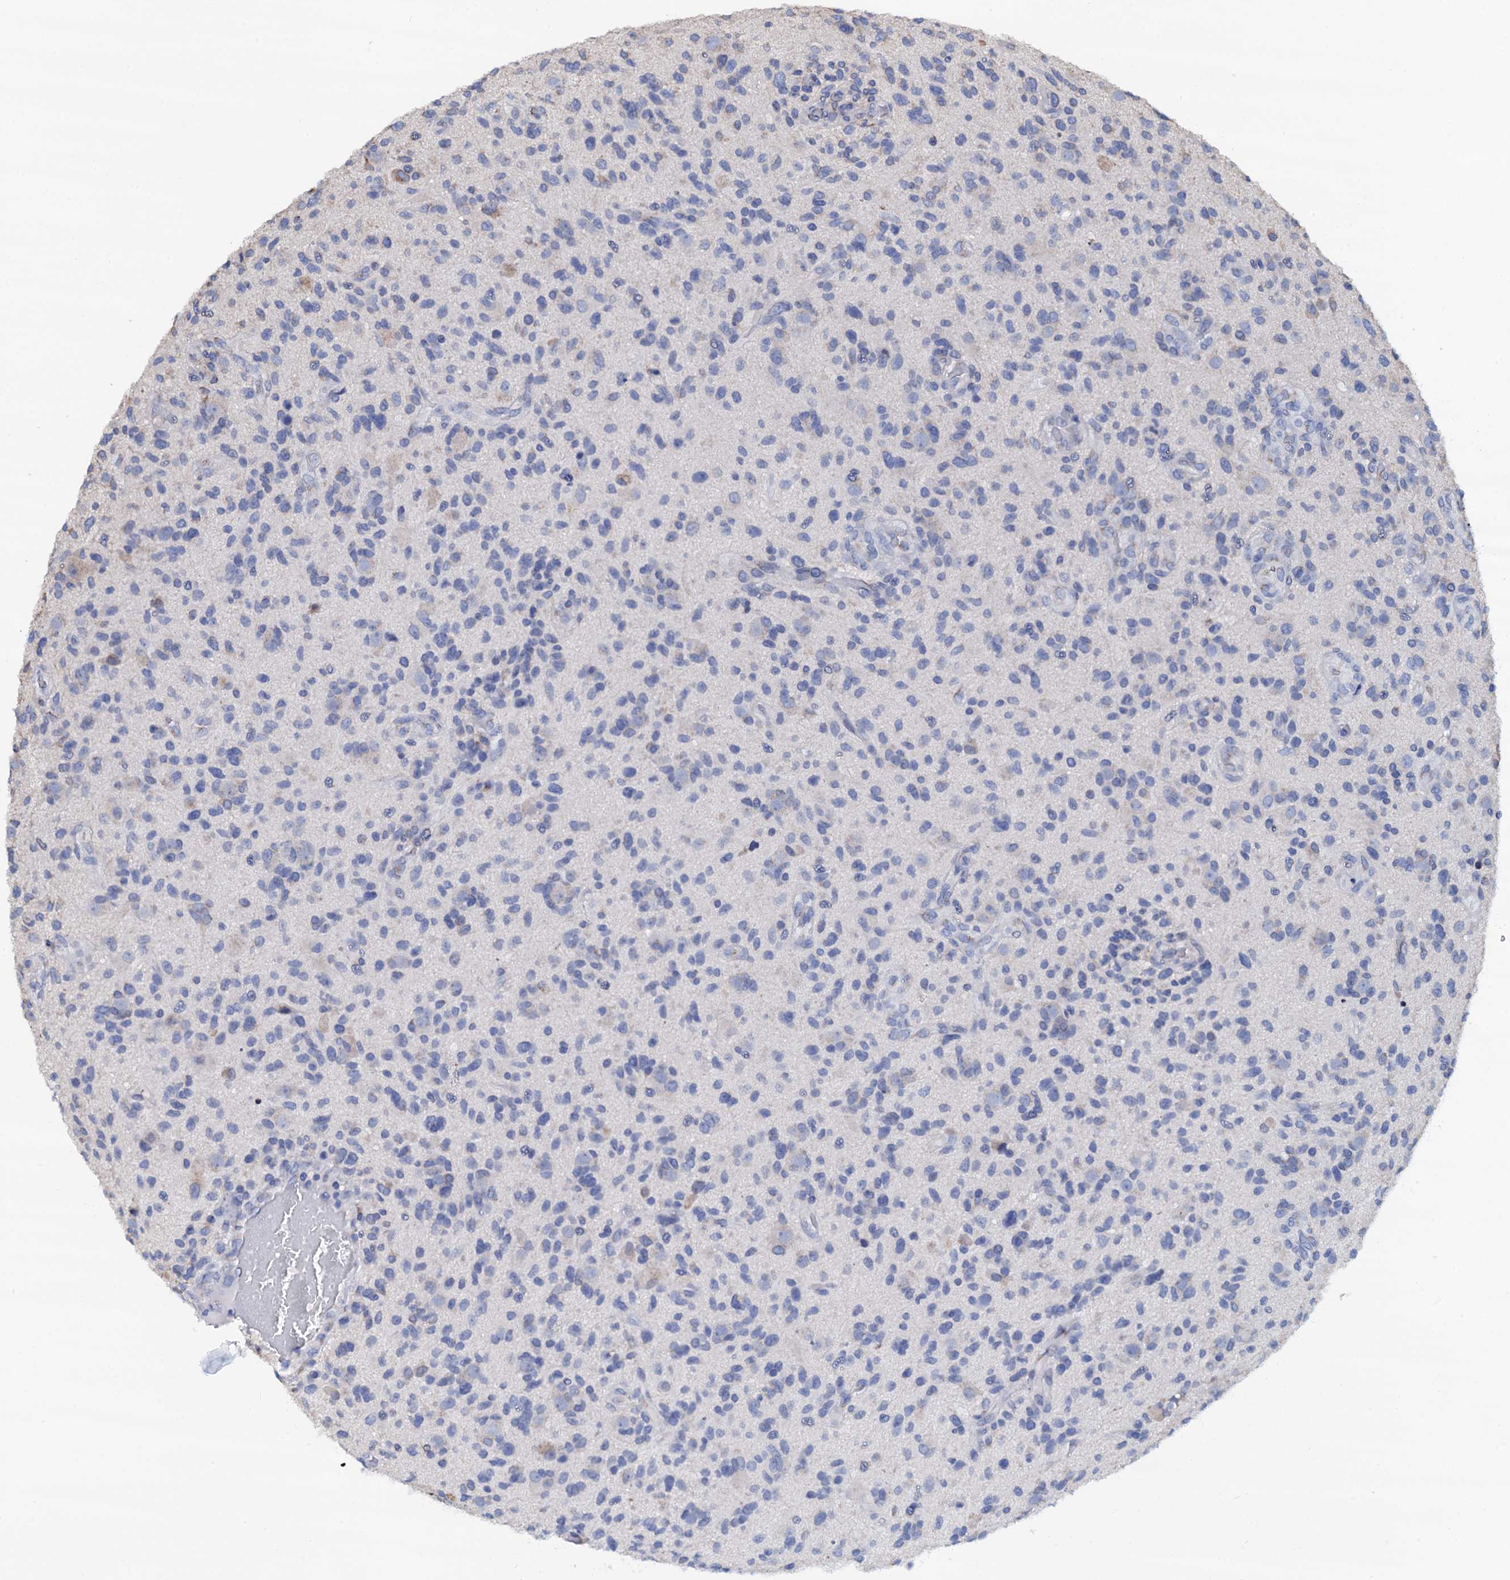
{"staining": {"intensity": "negative", "quantity": "none", "location": "none"}, "tissue": "glioma", "cell_type": "Tumor cells", "image_type": "cancer", "snomed": [{"axis": "morphology", "description": "Glioma, malignant, High grade"}, {"axis": "topography", "description": "Brain"}], "caption": "Glioma was stained to show a protein in brown. There is no significant expression in tumor cells. (DAB immunohistochemistry visualized using brightfield microscopy, high magnification).", "gene": "AKAP3", "patient": {"sex": "male", "age": 47}}